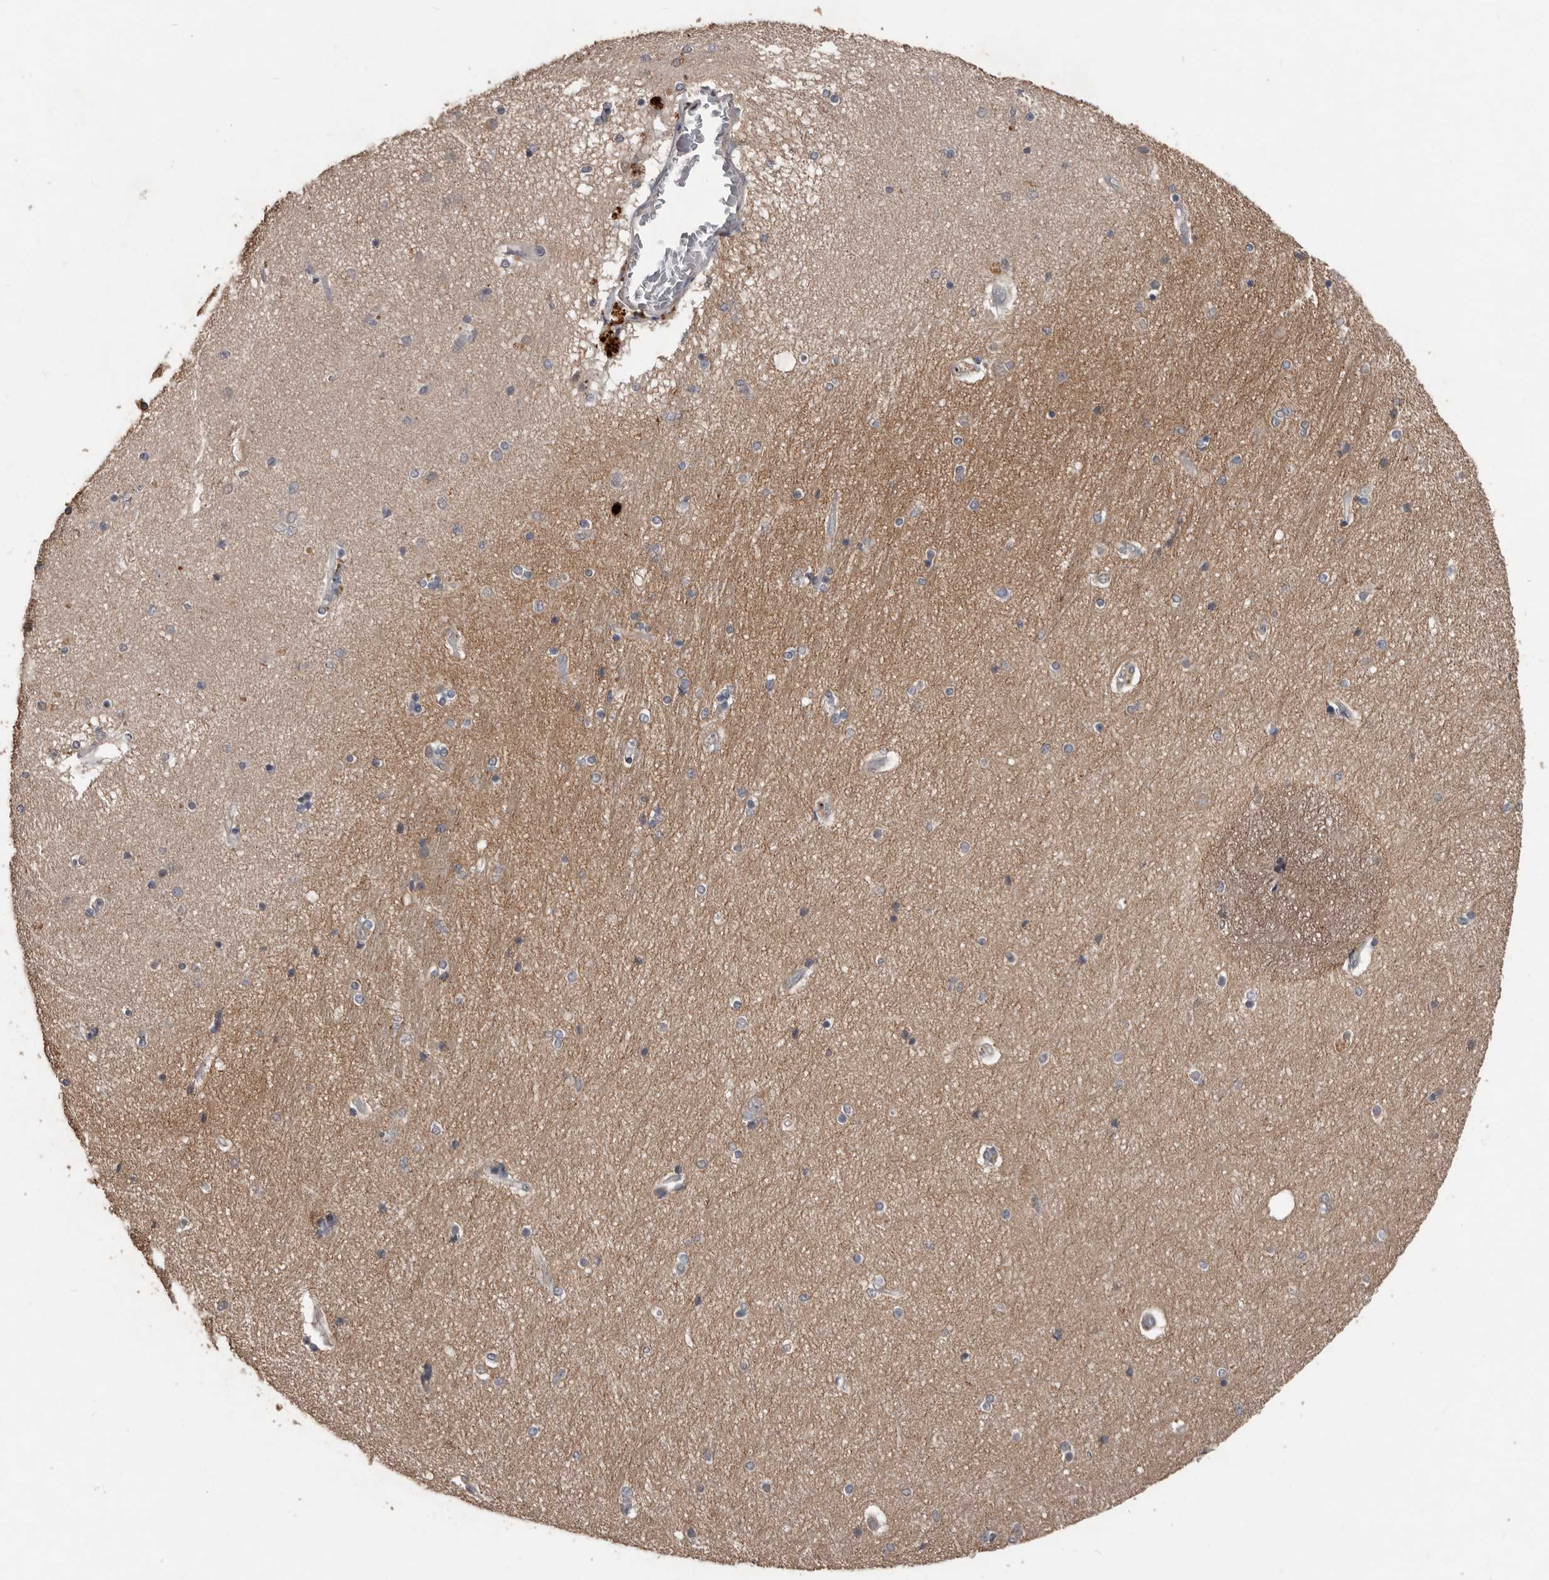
{"staining": {"intensity": "weak", "quantity": "<25%", "location": "cytoplasmic/membranous"}, "tissue": "hippocampus", "cell_type": "Glial cells", "image_type": "normal", "snomed": [{"axis": "morphology", "description": "Normal tissue, NOS"}, {"axis": "topography", "description": "Hippocampus"}], "caption": "Immunohistochemistry image of unremarkable hippocampus stained for a protein (brown), which exhibits no positivity in glial cells.", "gene": "BAMBI", "patient": {"sex": "female", "age": 54}}